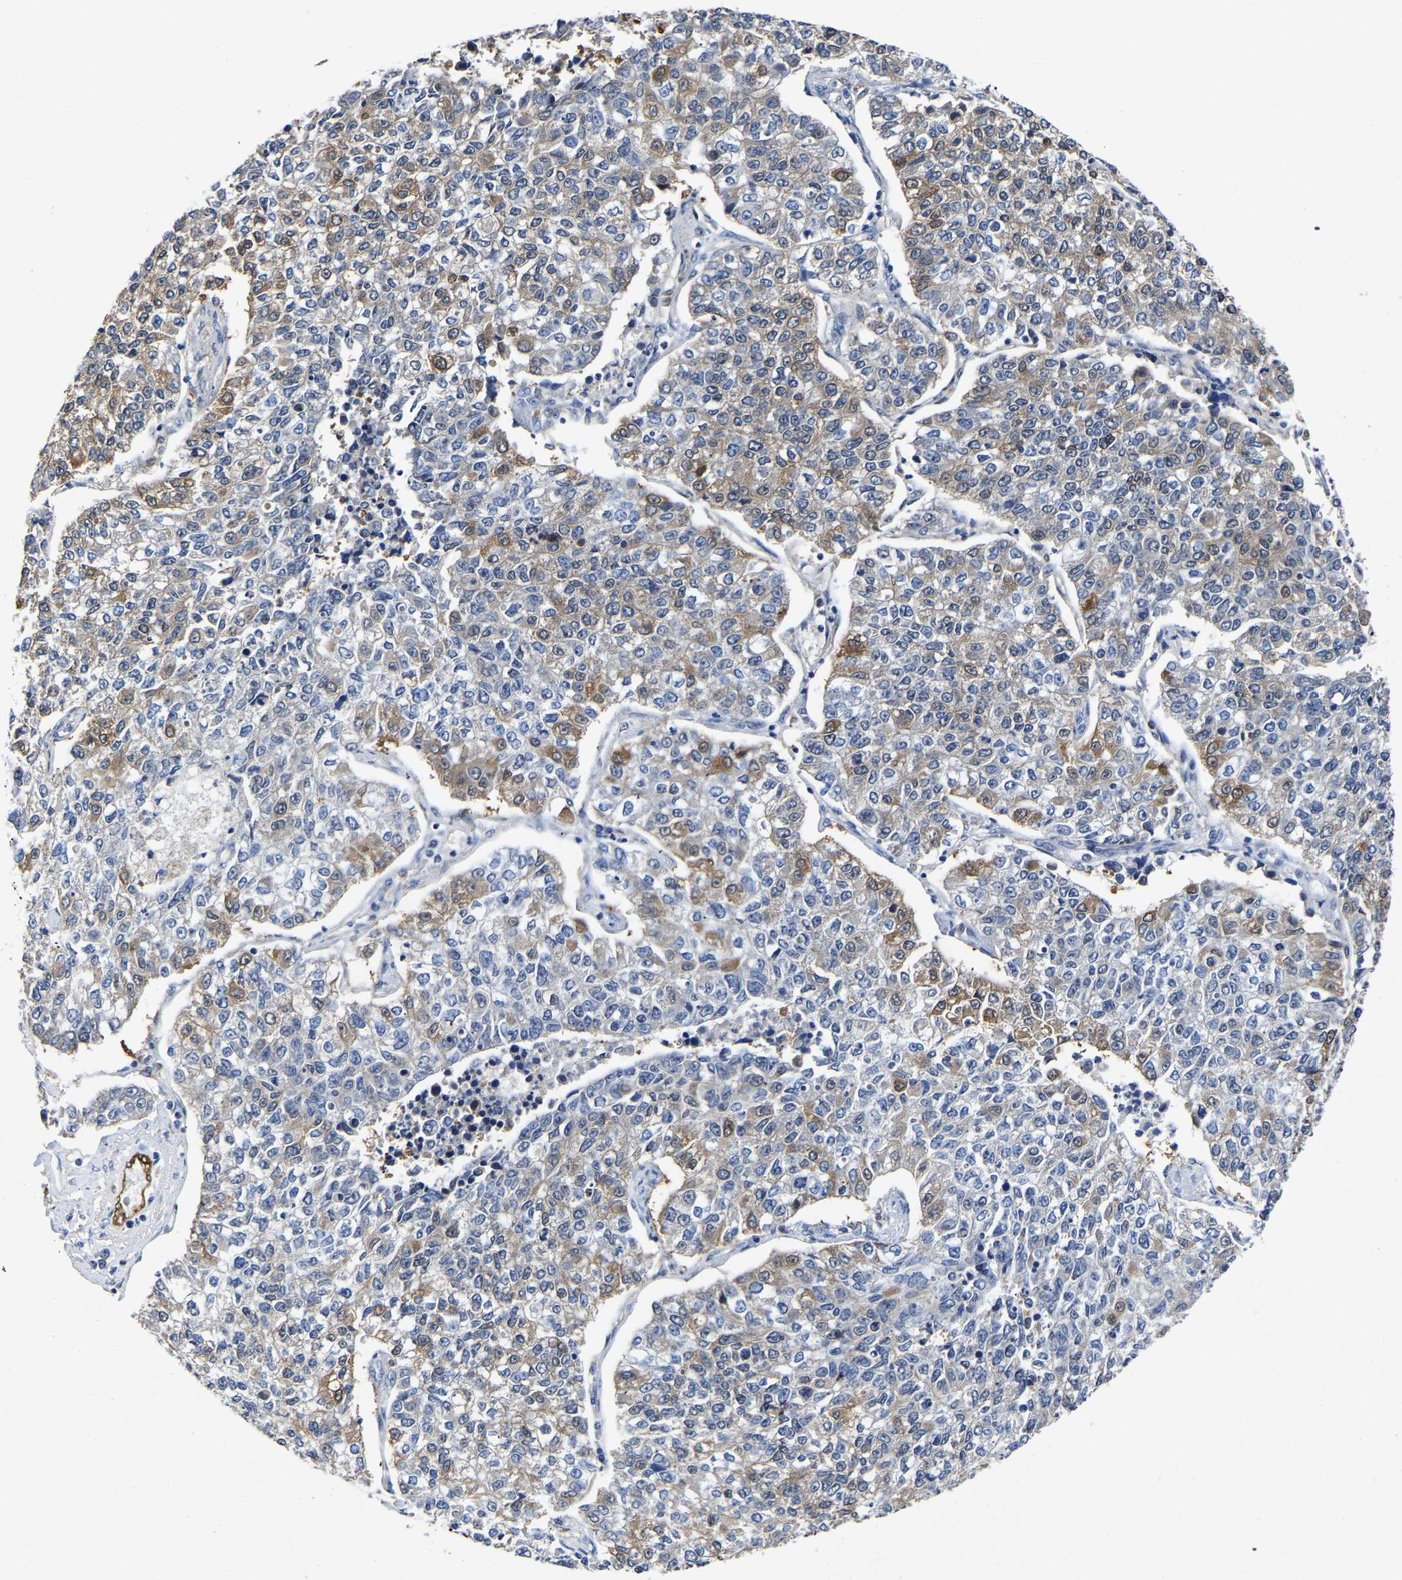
{"staining": {"intensity": "weak", "quantity": "25%-75%", "location": "cytoplasmic/membranous"}, "tissue": "lung cancer", "cell_type": "Tumor cells", "image_type": "cancer", "snomed": [{"axis": "morphology", "description": "Adenocarcinoma, NOS"}, {"axis": "topography", "description": "Lung"}], "caption": "Protein expression analysis of human lung cancer (adenocarcinoma) reveals weak cytoplasmic/membranous staining in about 25%-75% of tumor cells.", "gene": "ATG2B", "patient": {"sex": "male", "age": 49}}